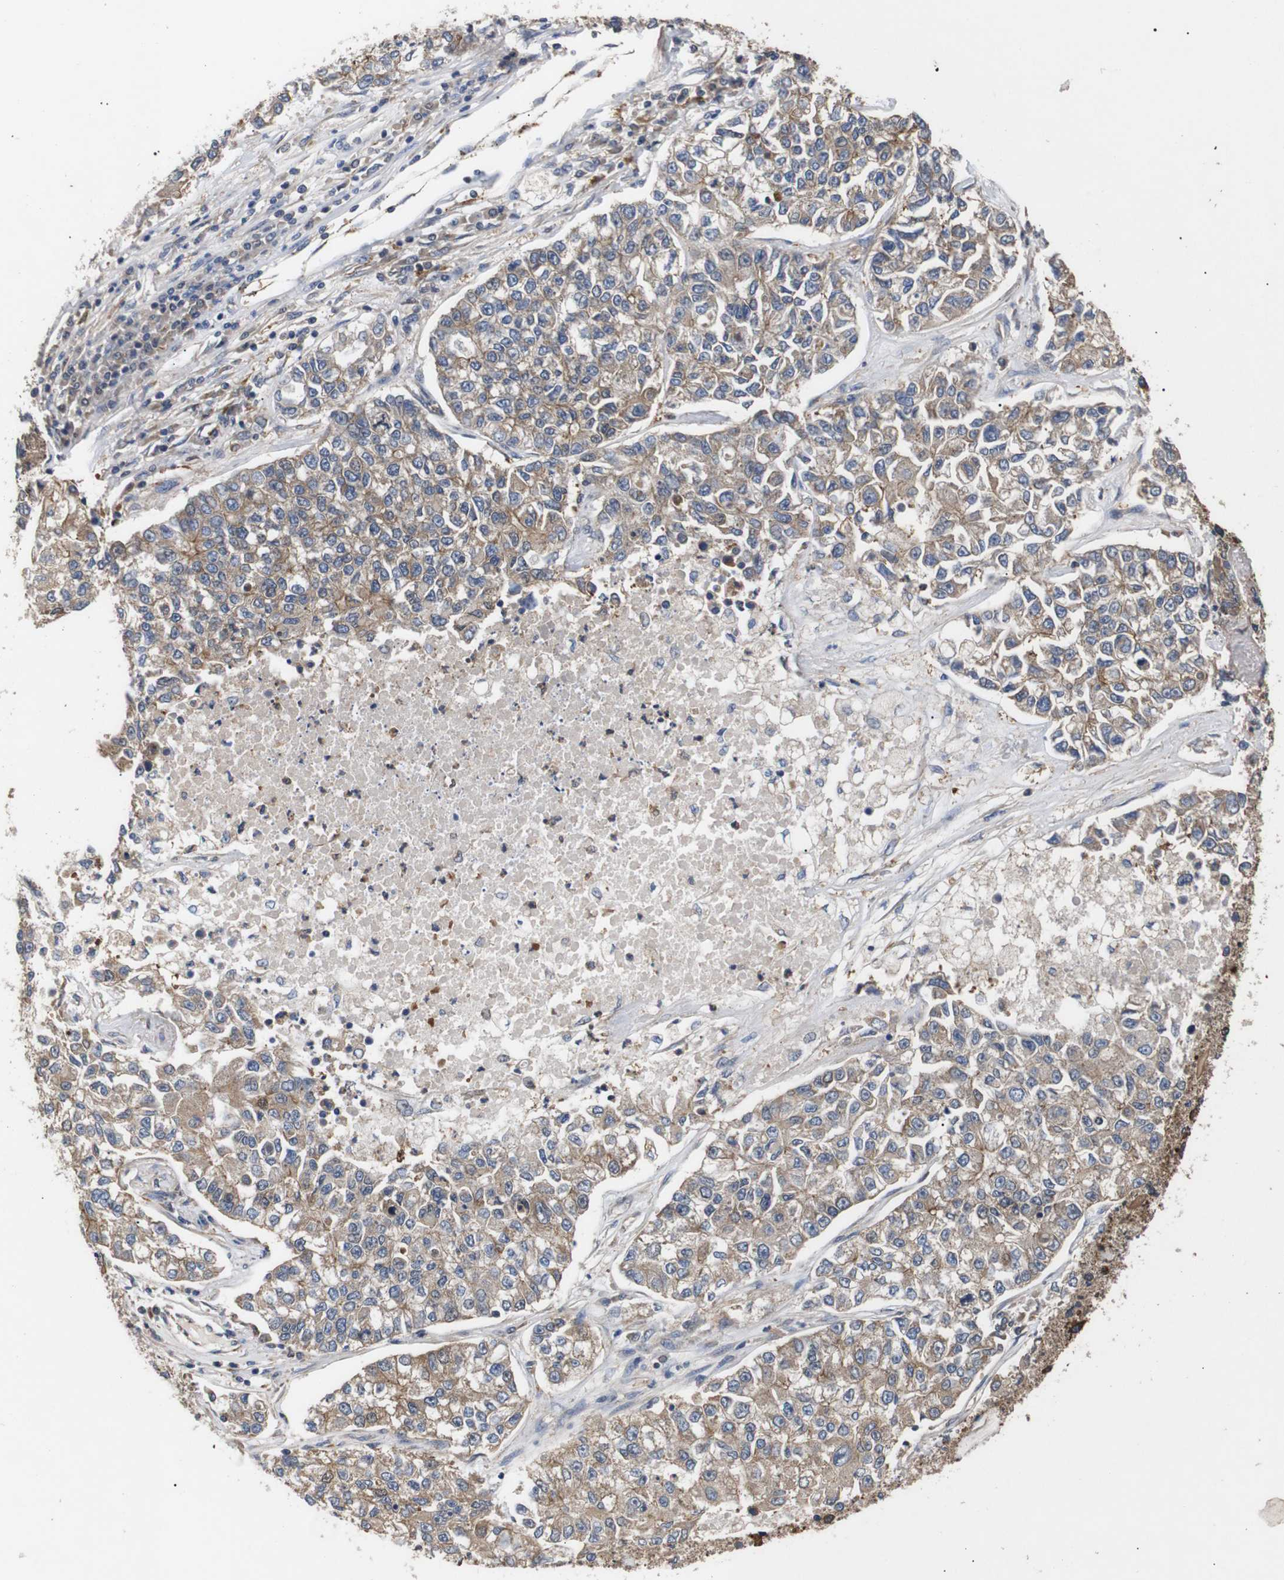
{"staining": {"intensity": "moderate", "quantity": ">75%", "location": "cytoplasmic/membranous"}, "tissue": "lung cancer", "cell_type": "Tumor cells", "image_type": "cancer", "snomed": [{"axis": "morphology", "description": "Adenocarcinoma, NOS"}, {"axis": "topography", "description": "Lung"}], "caption": "This is an image of immunohistochemistry staining of lung cancer (adenocarcinoma), which shows moderate staining in the cytoplasmic/membranous of tumor cells.", "gene": "DDR1", "patient": {"sex": "male", "age": 49}}